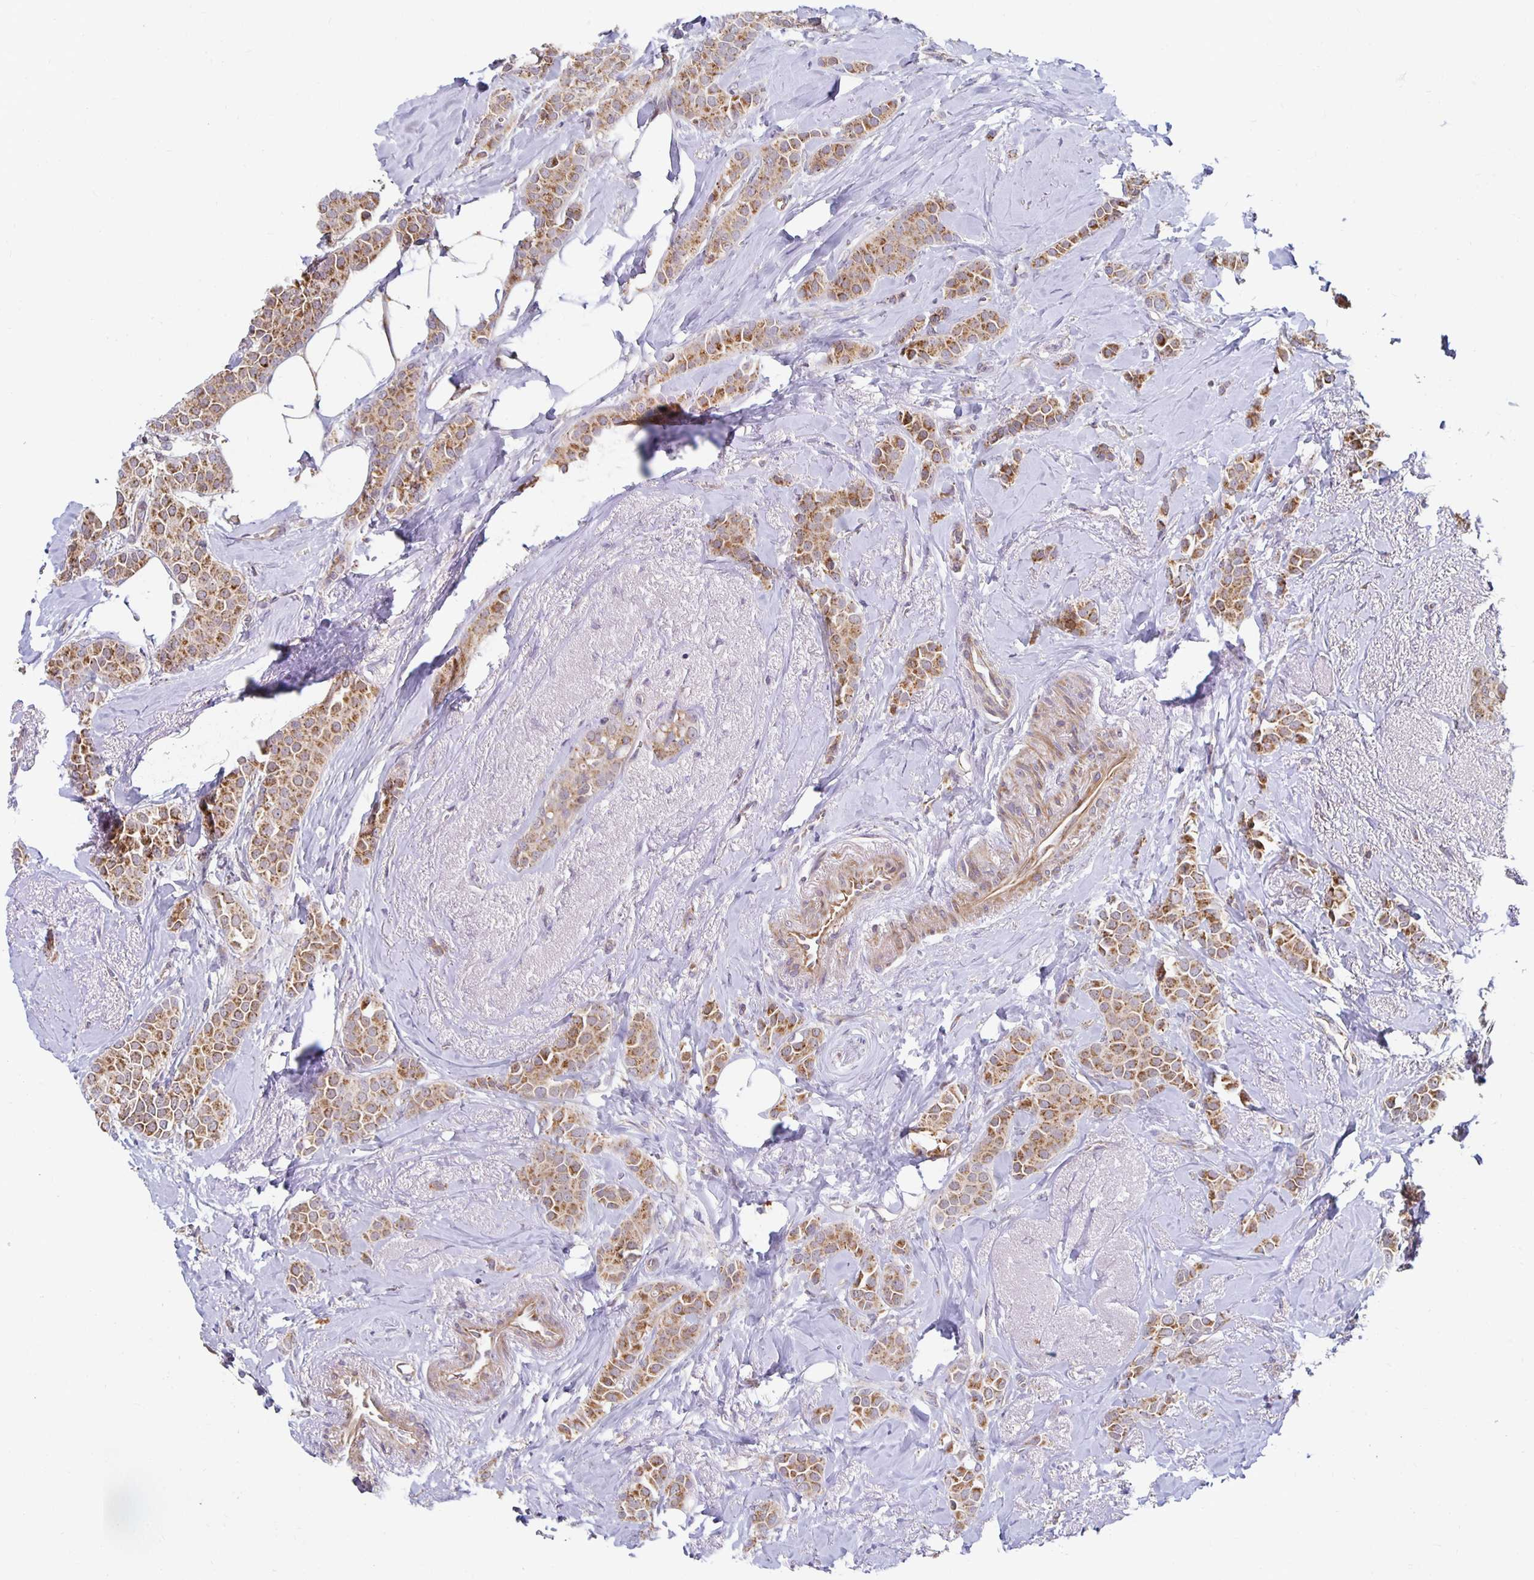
{"staining": {"intensity": "moderate", "quantity": ">75%", "location": "cytoplasmic/membranous"}, "tissue": "breast cancer", "cell_type": "Tumor cells", "image_type": "cancer", "snomed": [{"axis": "morphology", "description": "Duct carcinoma"}, {"axis": "topography", "description": "Breast"}], "caption": "An immunohistochemistry photomicrograph of tumor tissue is shown. Protein staining in brown shows moderate cytoplasmic/membranous positivity in breast cancer (intraductal carcinoma) within tumor cells. Ihc stains the protein of interest in brown and the nuclei are stained blue.", "gene": "MRPL28", "patient": {"sex": "female", "age": 79}}